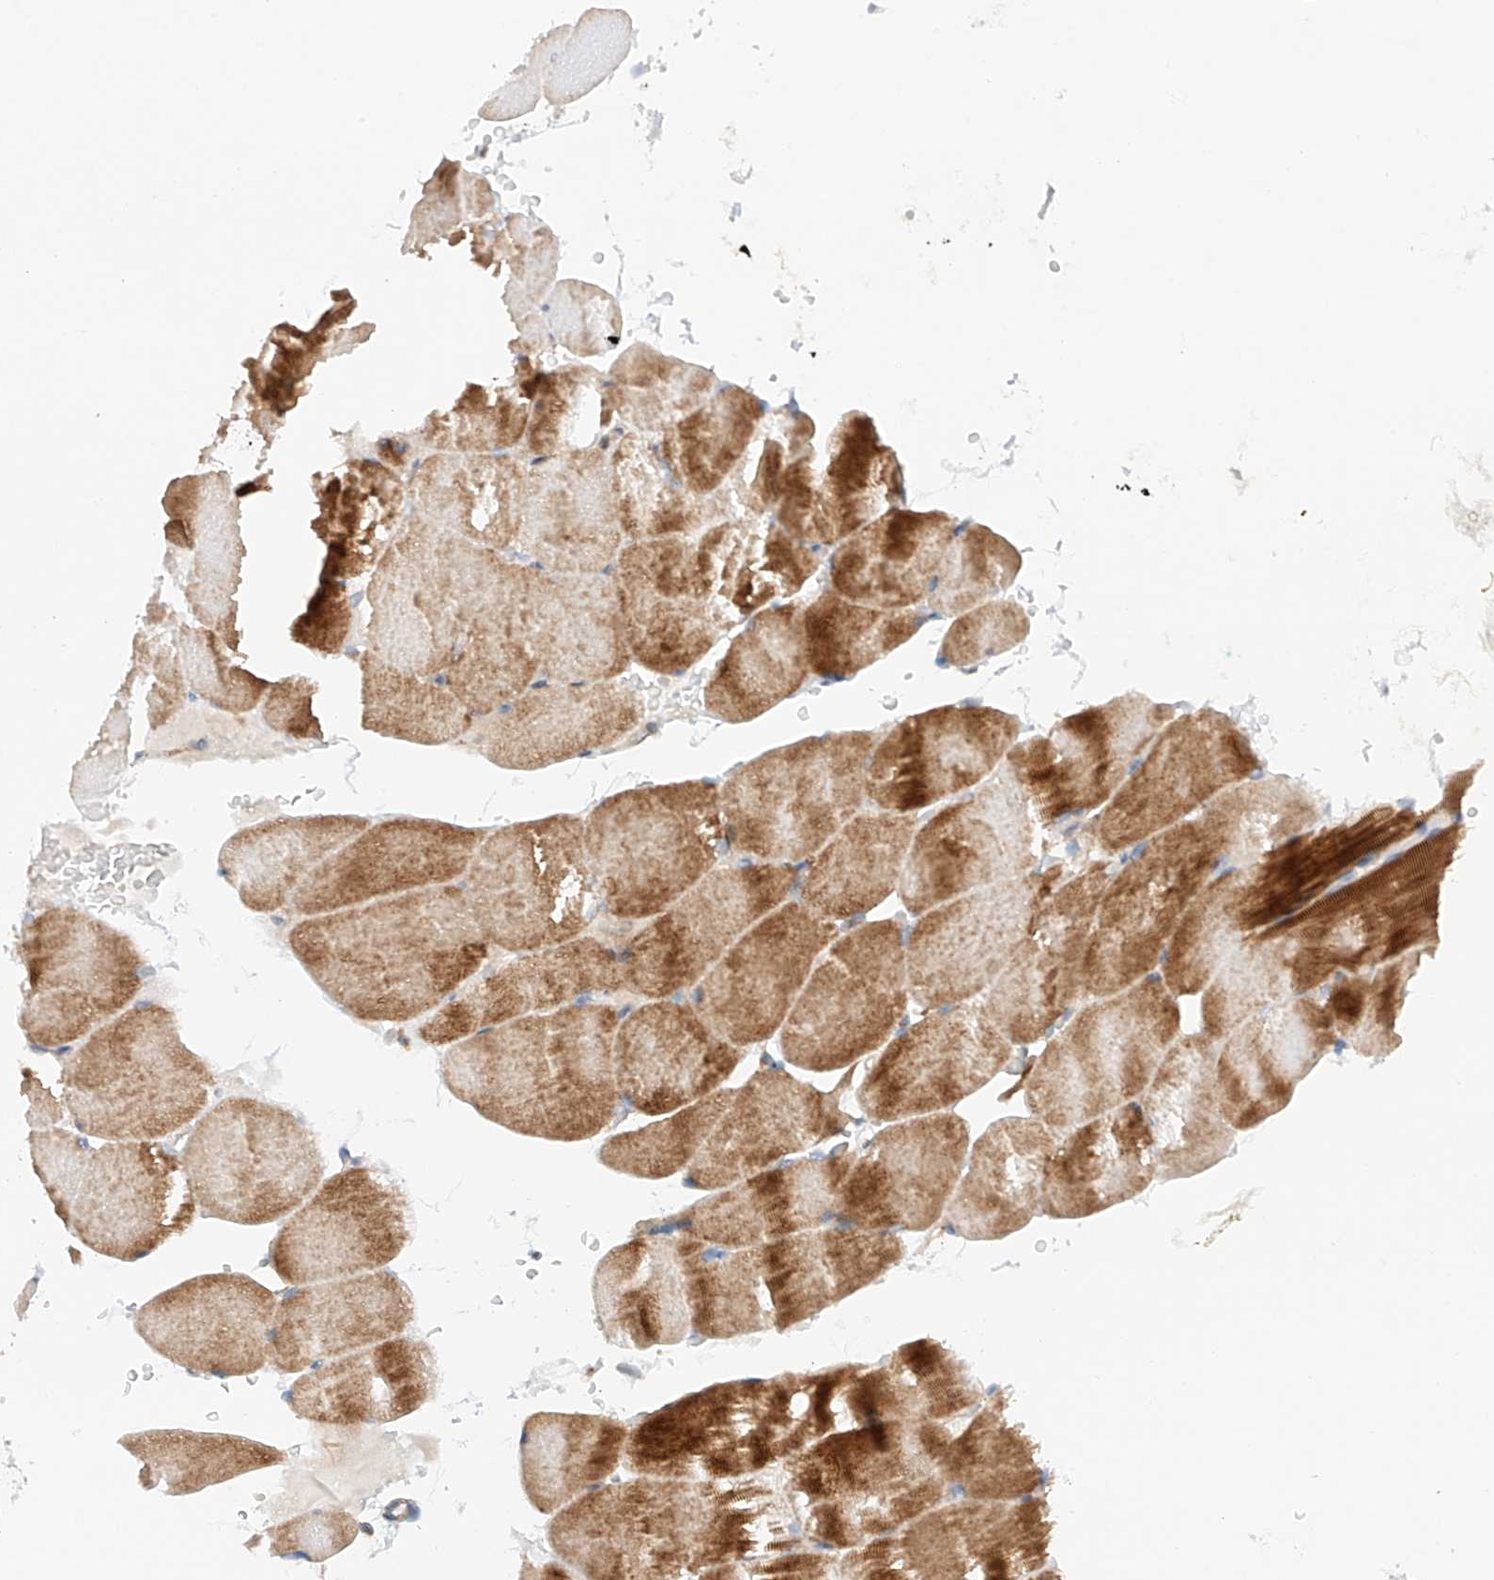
{"staining": {"intensity": "moderate", "quantity": "25%-75%", "location": "cytoplasmic/membranous"}, "tissue": "skeletal muscle", "cell_type": "Myocytes", "image_type": "normal", "snomed": [{"axis": "morphology", "description": "Normal tissue, NOS"}, {"axis": "topography", "description": "Skeletal muscle"}, {"axis": "topography", "description": "Parathyroid gland"}], "caption": "Brown immunohistochemical staining in benign human skeletal muscle demonstrates moderate cytoplasmic/membranous staining in approximately 25%-75% of myocytes. The staining was performed using DAB, with brown indicating positive protein expression. Nuclei are stained blue with hematoxylin.", "gene": "MFN2", "patient": {"sex": "female", "age": 37}}